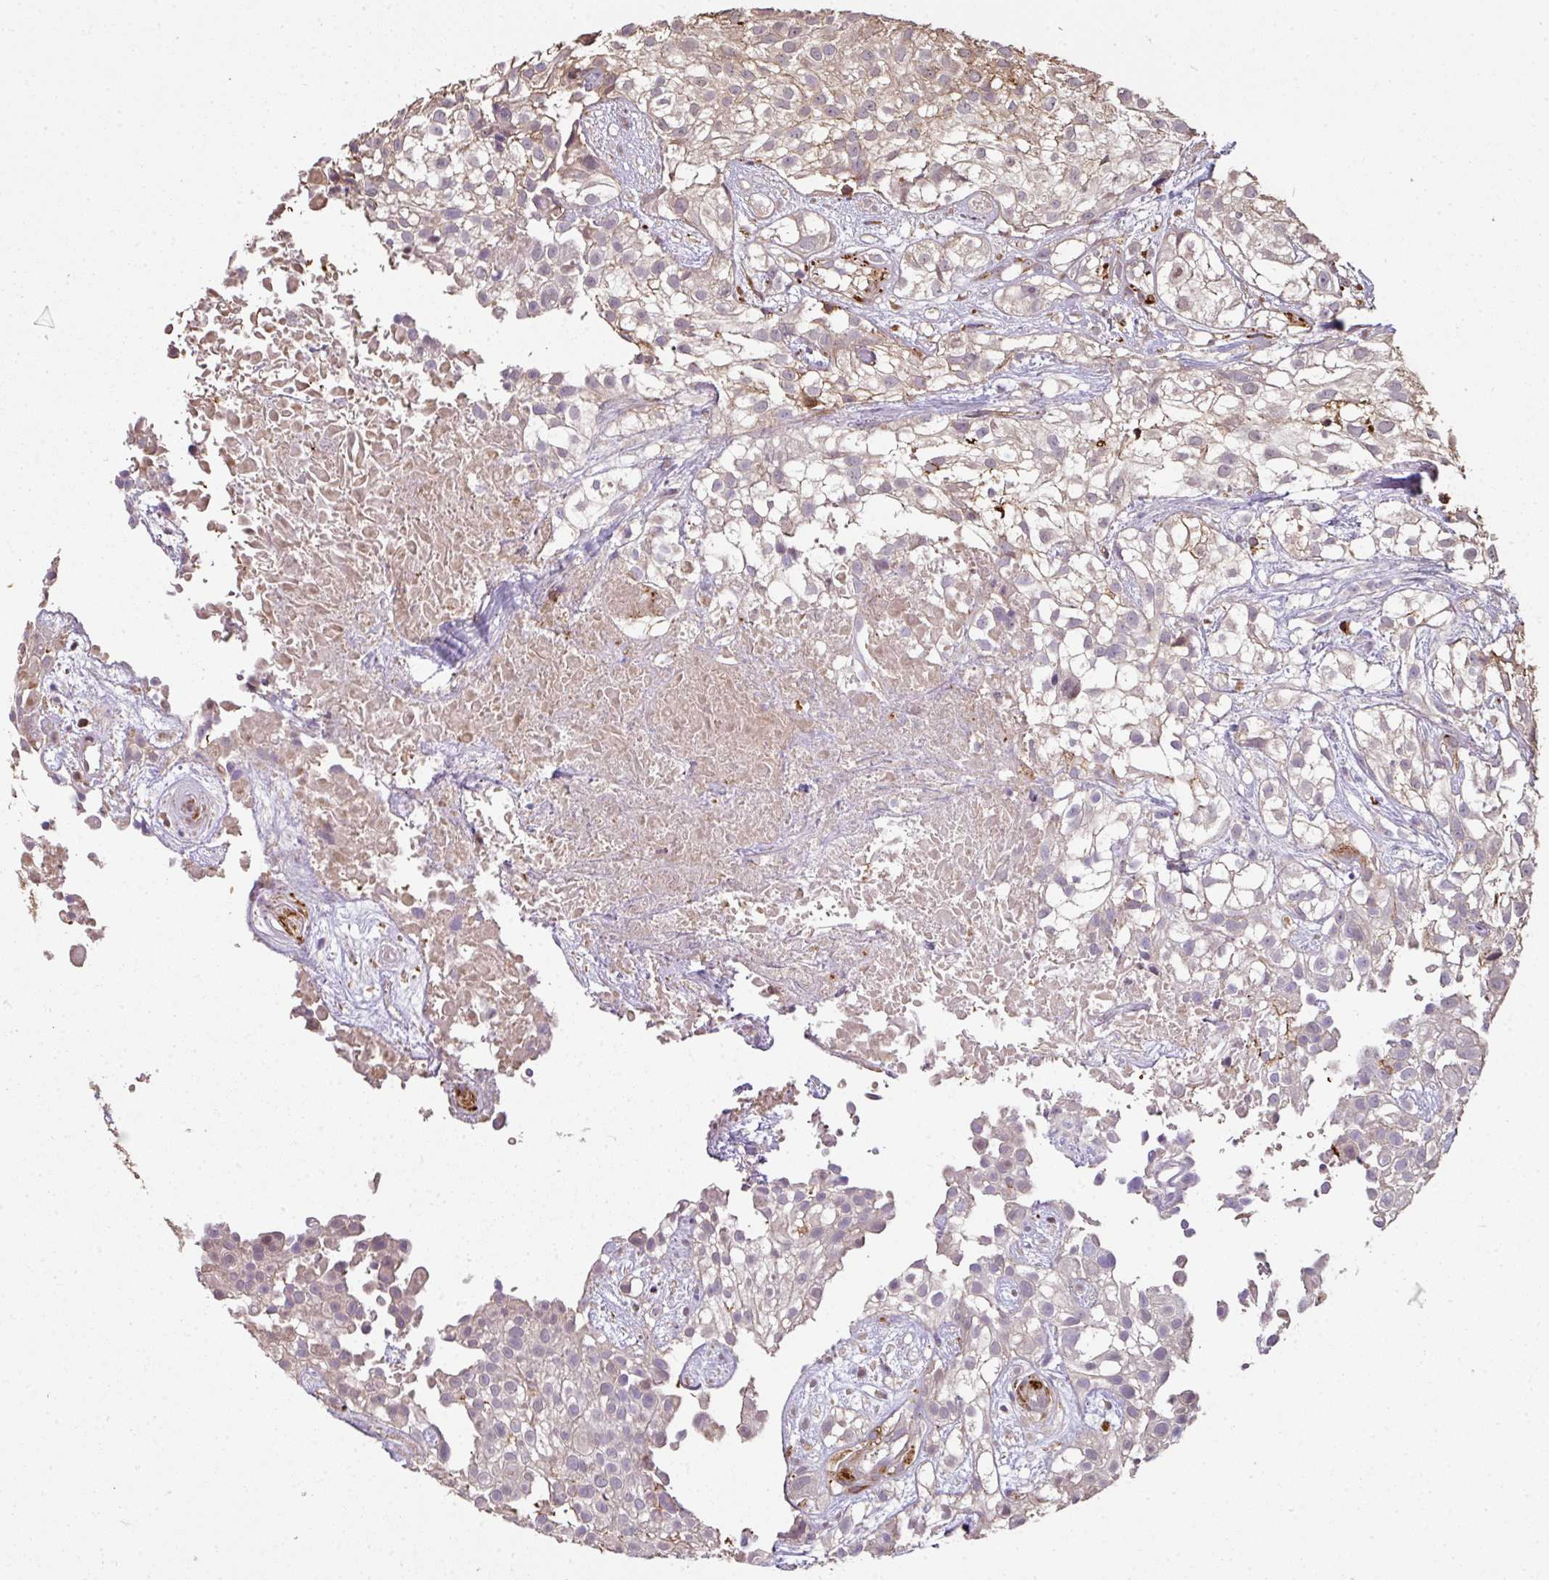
{"staining": {"intensity": "weak", "quantity": "<25%", "location": "cytoplasmic/membranous"}, "tissue": "urothelial cancer", "cell_type": "Tumor cells", "image_type": "cancer", "snomed": [{"axis": "morphology", "description": "Urothelial carcinoma, High grade"}, {"axis": "topography", "description": "Urinary bladder"}], "caption": "A photomicrograph of human urothelial cancer is negative for staining in tumor cells. Brightfield microscopy of IHC stained with DAB (3,3'-diaminobenzidine) (brown) and hematoxylin (blue), captured at high magnification.", "gene": "OLFML2B", "patient": {"sex": "male", "age": 56}}